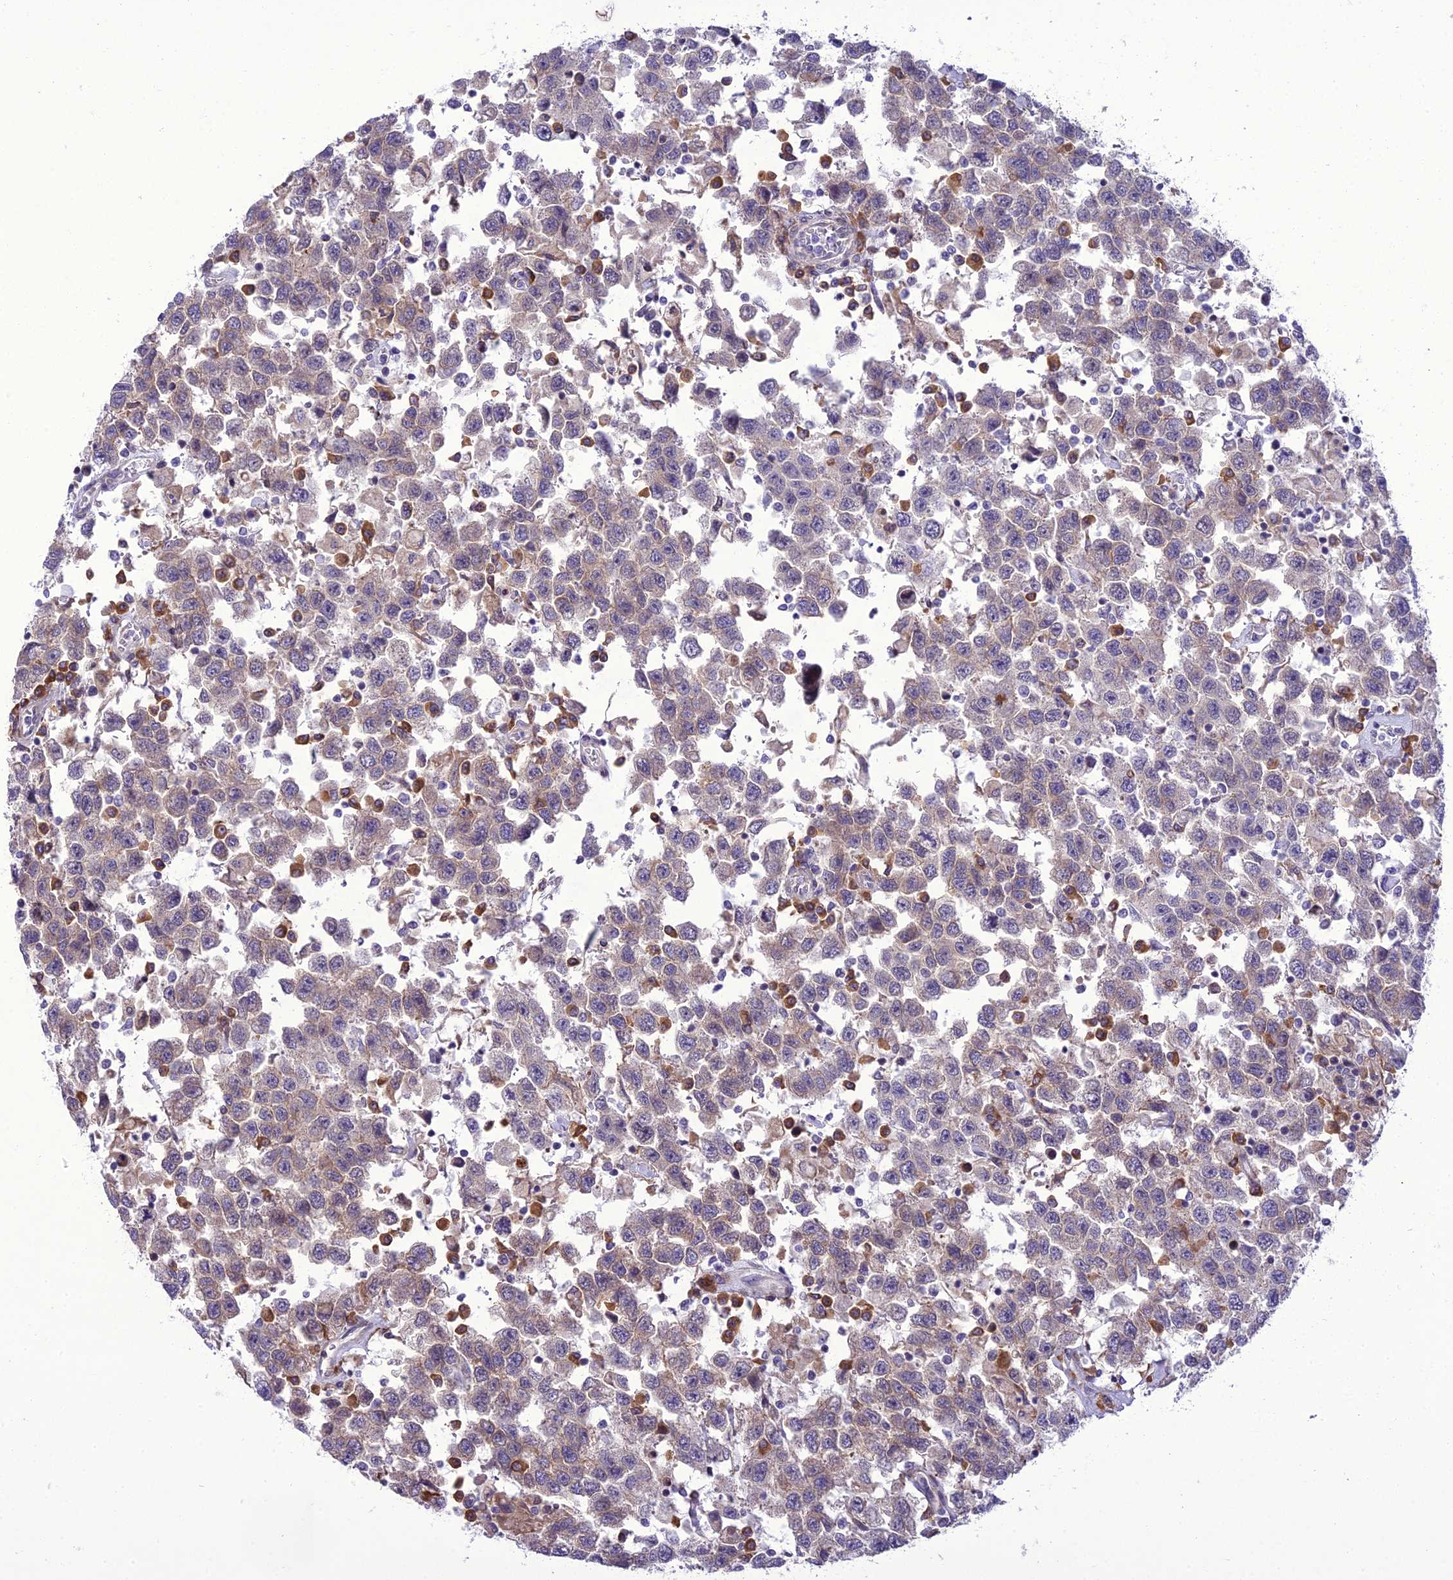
{"staining": {"intensity": "weak", "quantity": "<25%", "location": "cytoplasmic/membranous"}, "tissue": "testis cancer", "cell_type": "Tumor cells", "image_type": "cancer", "snomed": [{"axis": "morphology", "description": "Seminoma, NOS"}, {"axis": "topography", "description": "Testis"}], "caption": "High magnification brightfield microscopy of testis cancer (seminoma) stained with DAB (brown) and counterstained with hematoxylin (blue): tumor cells show no significant positivity.", "gene": "NEURL2", "patient": {"sex": "male", "age": 41}}